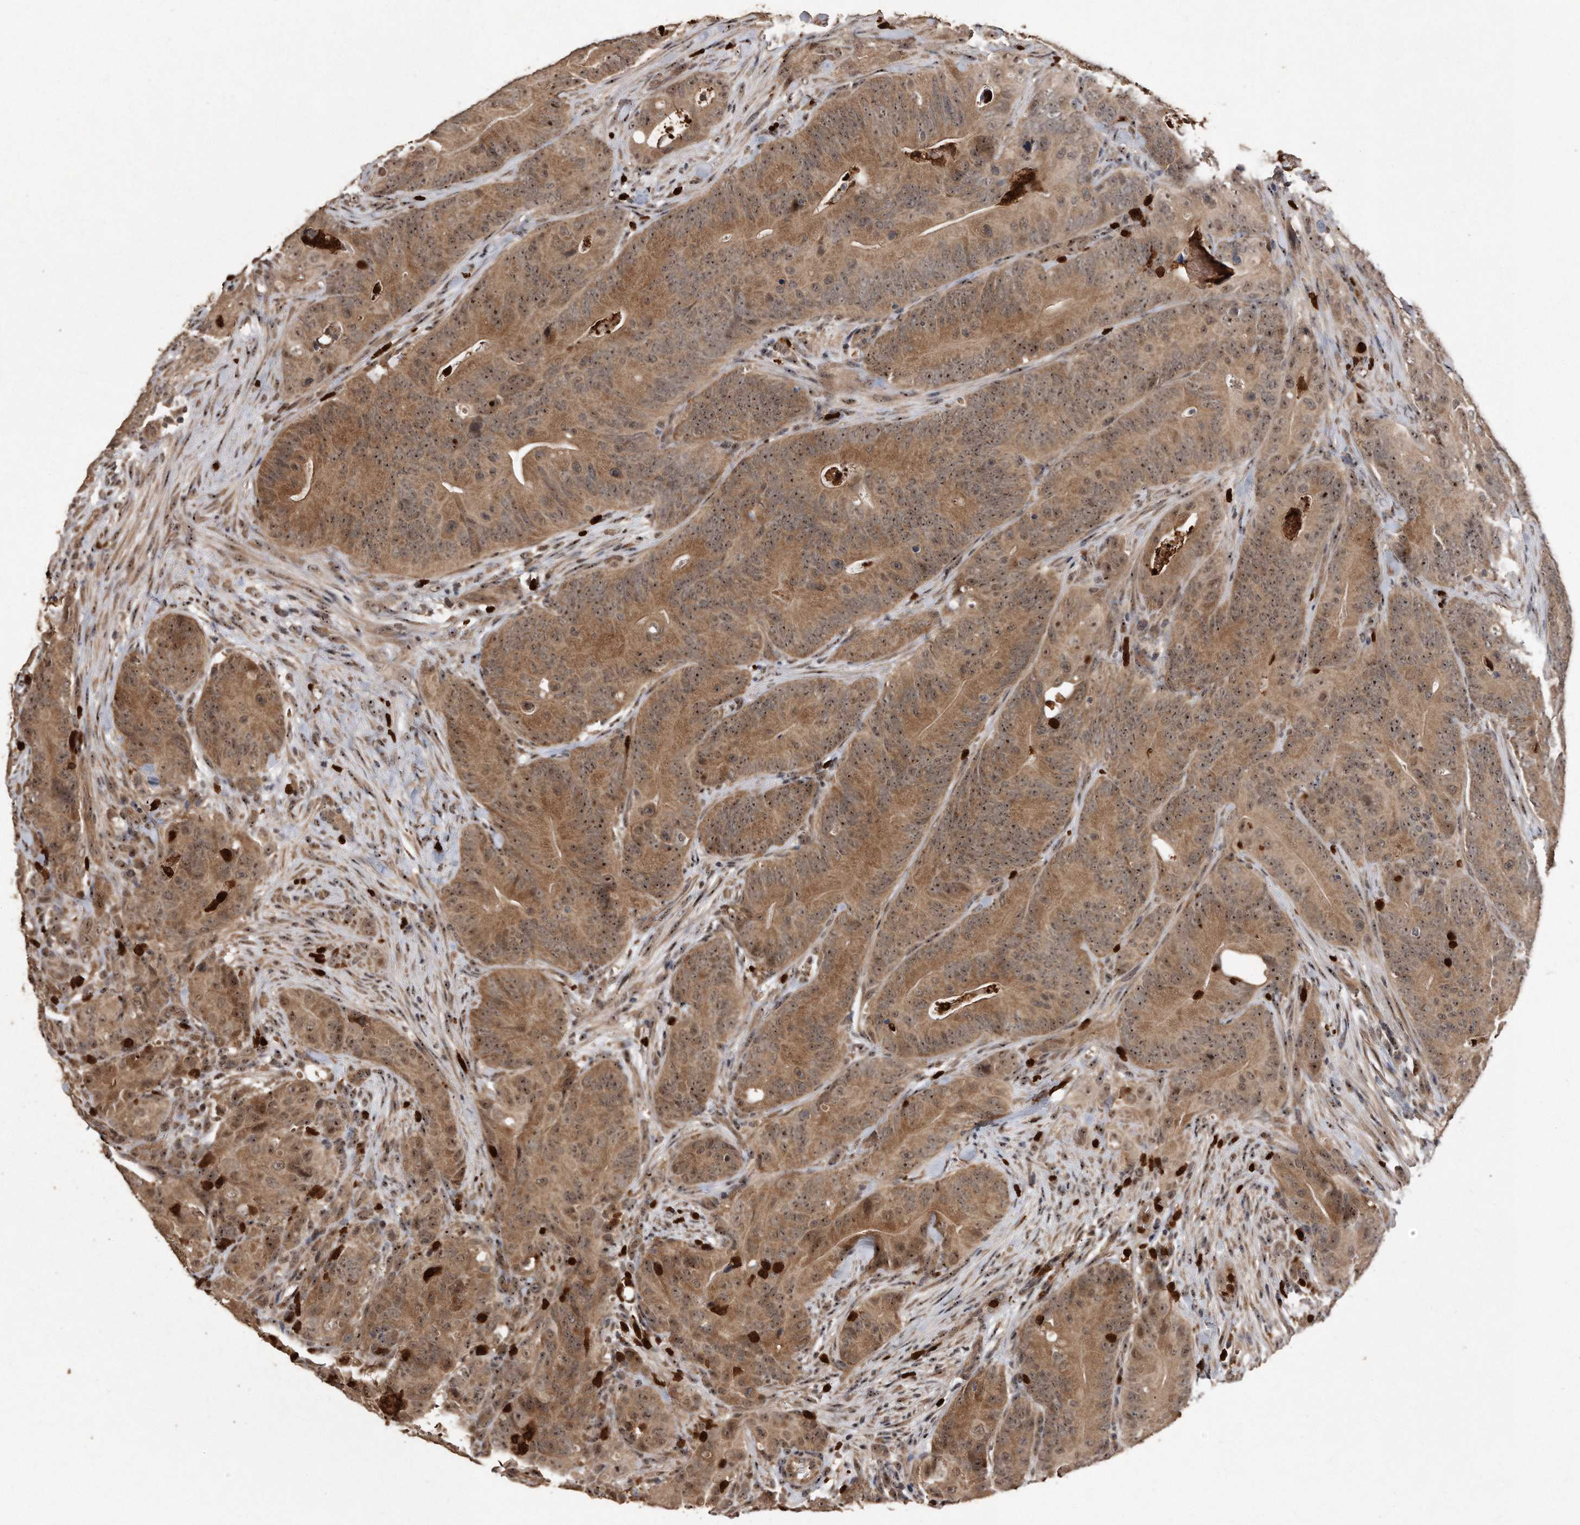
{"staining": {"intensity": "moderate", "quantity": ">75%", "location": "cytoplasmic/membranous,nuclear"}, "tissue": "colorectal cancer", "cell_type": "Tumor cells", "image_type": "cancer", "snomed": [{"axis": "morphology", "description": "Normal tissue, NOS"}, {"axis": "topography", "description": "Colon"}], "caption": "Approximately >75% of tumor cells in colorectal cancer demonstrate moderate cytoplasmic/membranous and nuclear protein staining as visualized by brown immunohistochemical staining.", "gene": "PELO", "patient": {"sex": "female", "age": 82}}